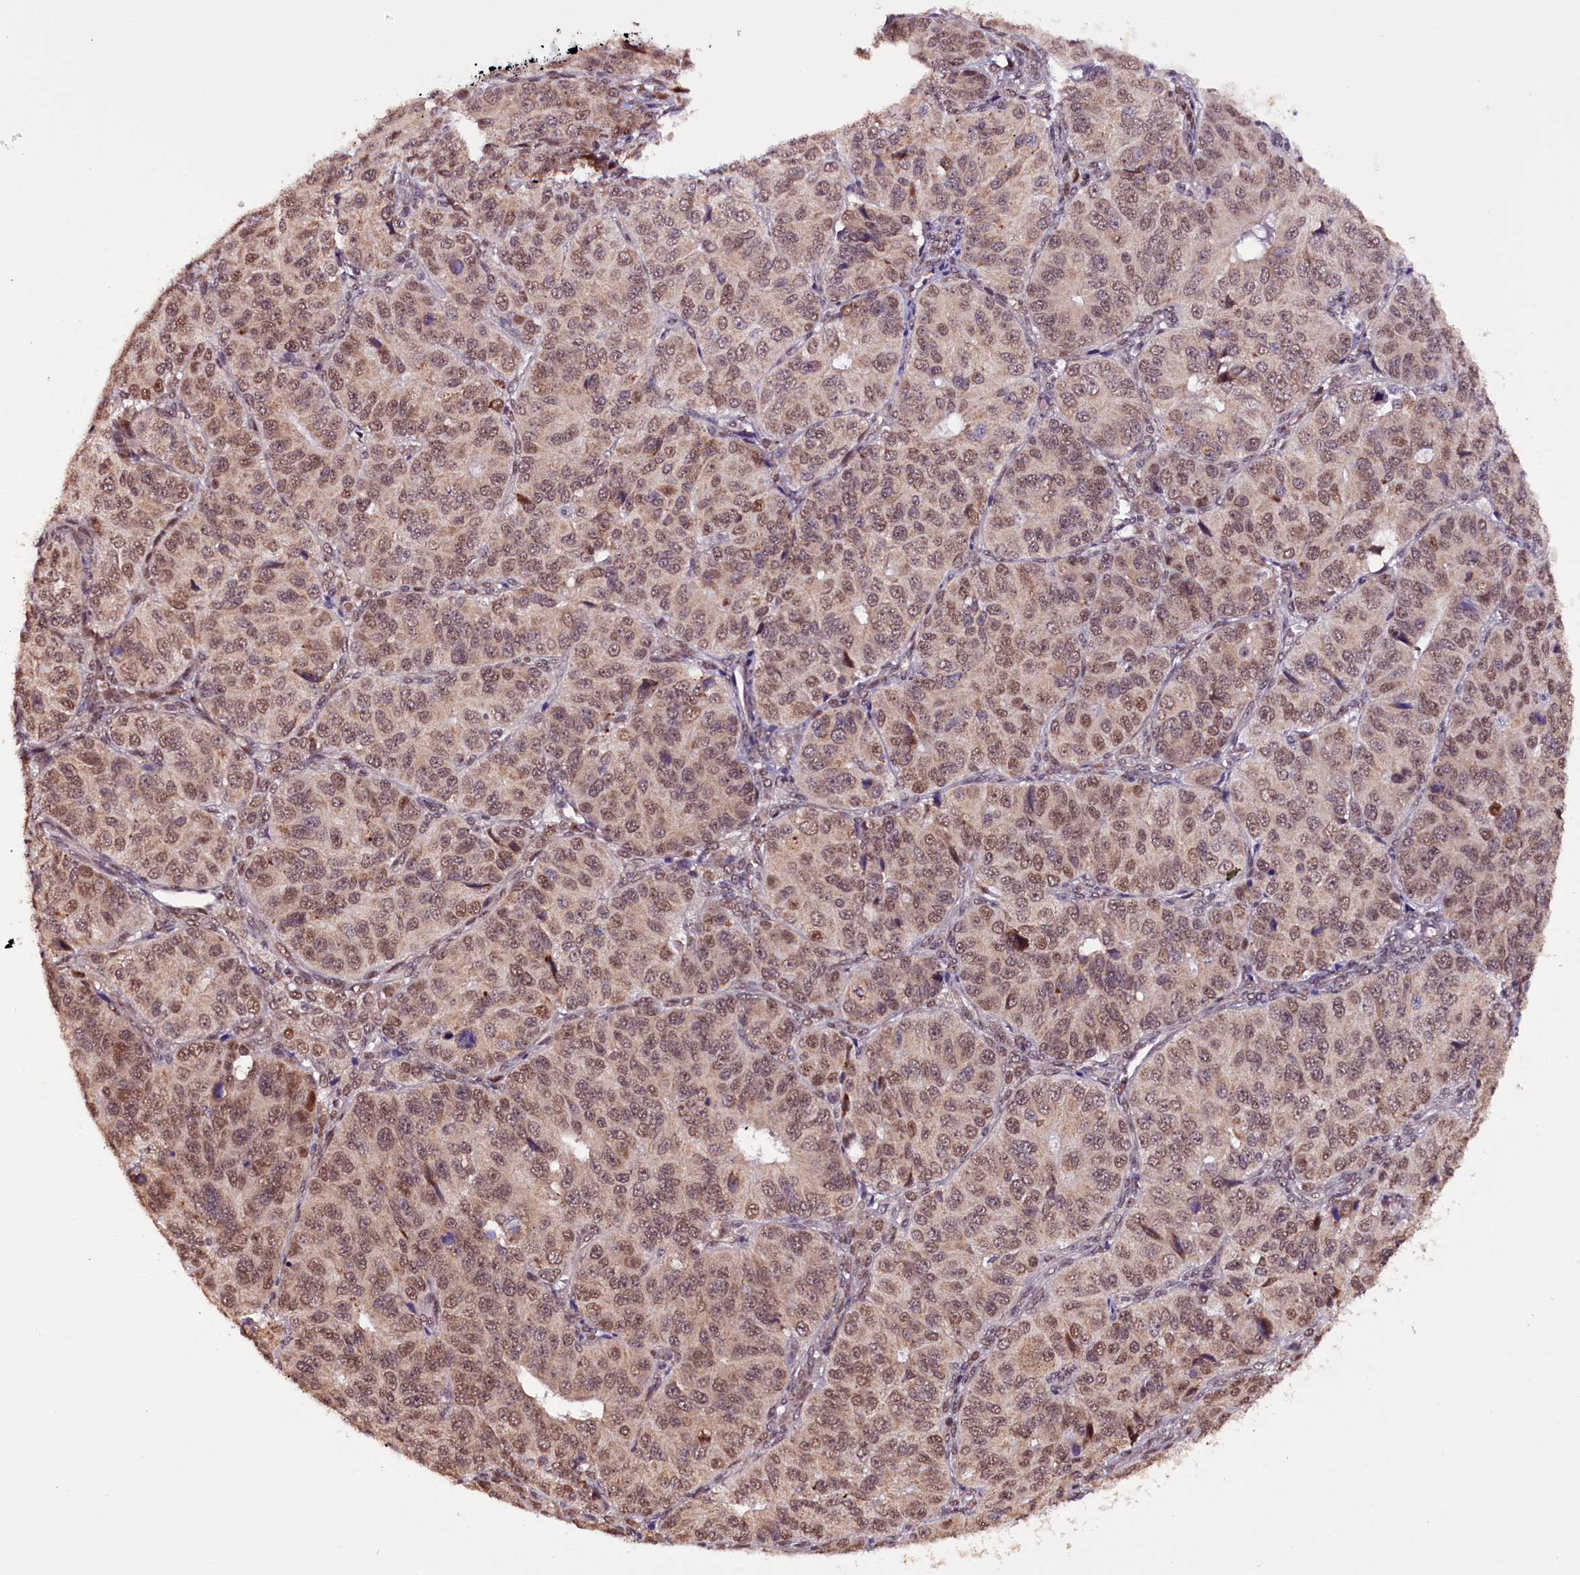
{"staining": {"intensity": "moderate", "quantity": ">75%", "location": "nuclear"}, "tissue": "ovarian cancer", "cell_type": "Tumor cells", "image_type": "cancer", "snomed": [{"axis": "morphology", "description": "Carcinoma, endometroid"}, {"axis": "topography", "description": "Ovary"}], "caption": "The immunohistochemical stain labels moderate nuclear positivity in tumor cells of ovarian cancer (endometroid carcinoma) tissue.", "gene": "RPUSD2", "patient": {"sex": "female", "age": 51}}